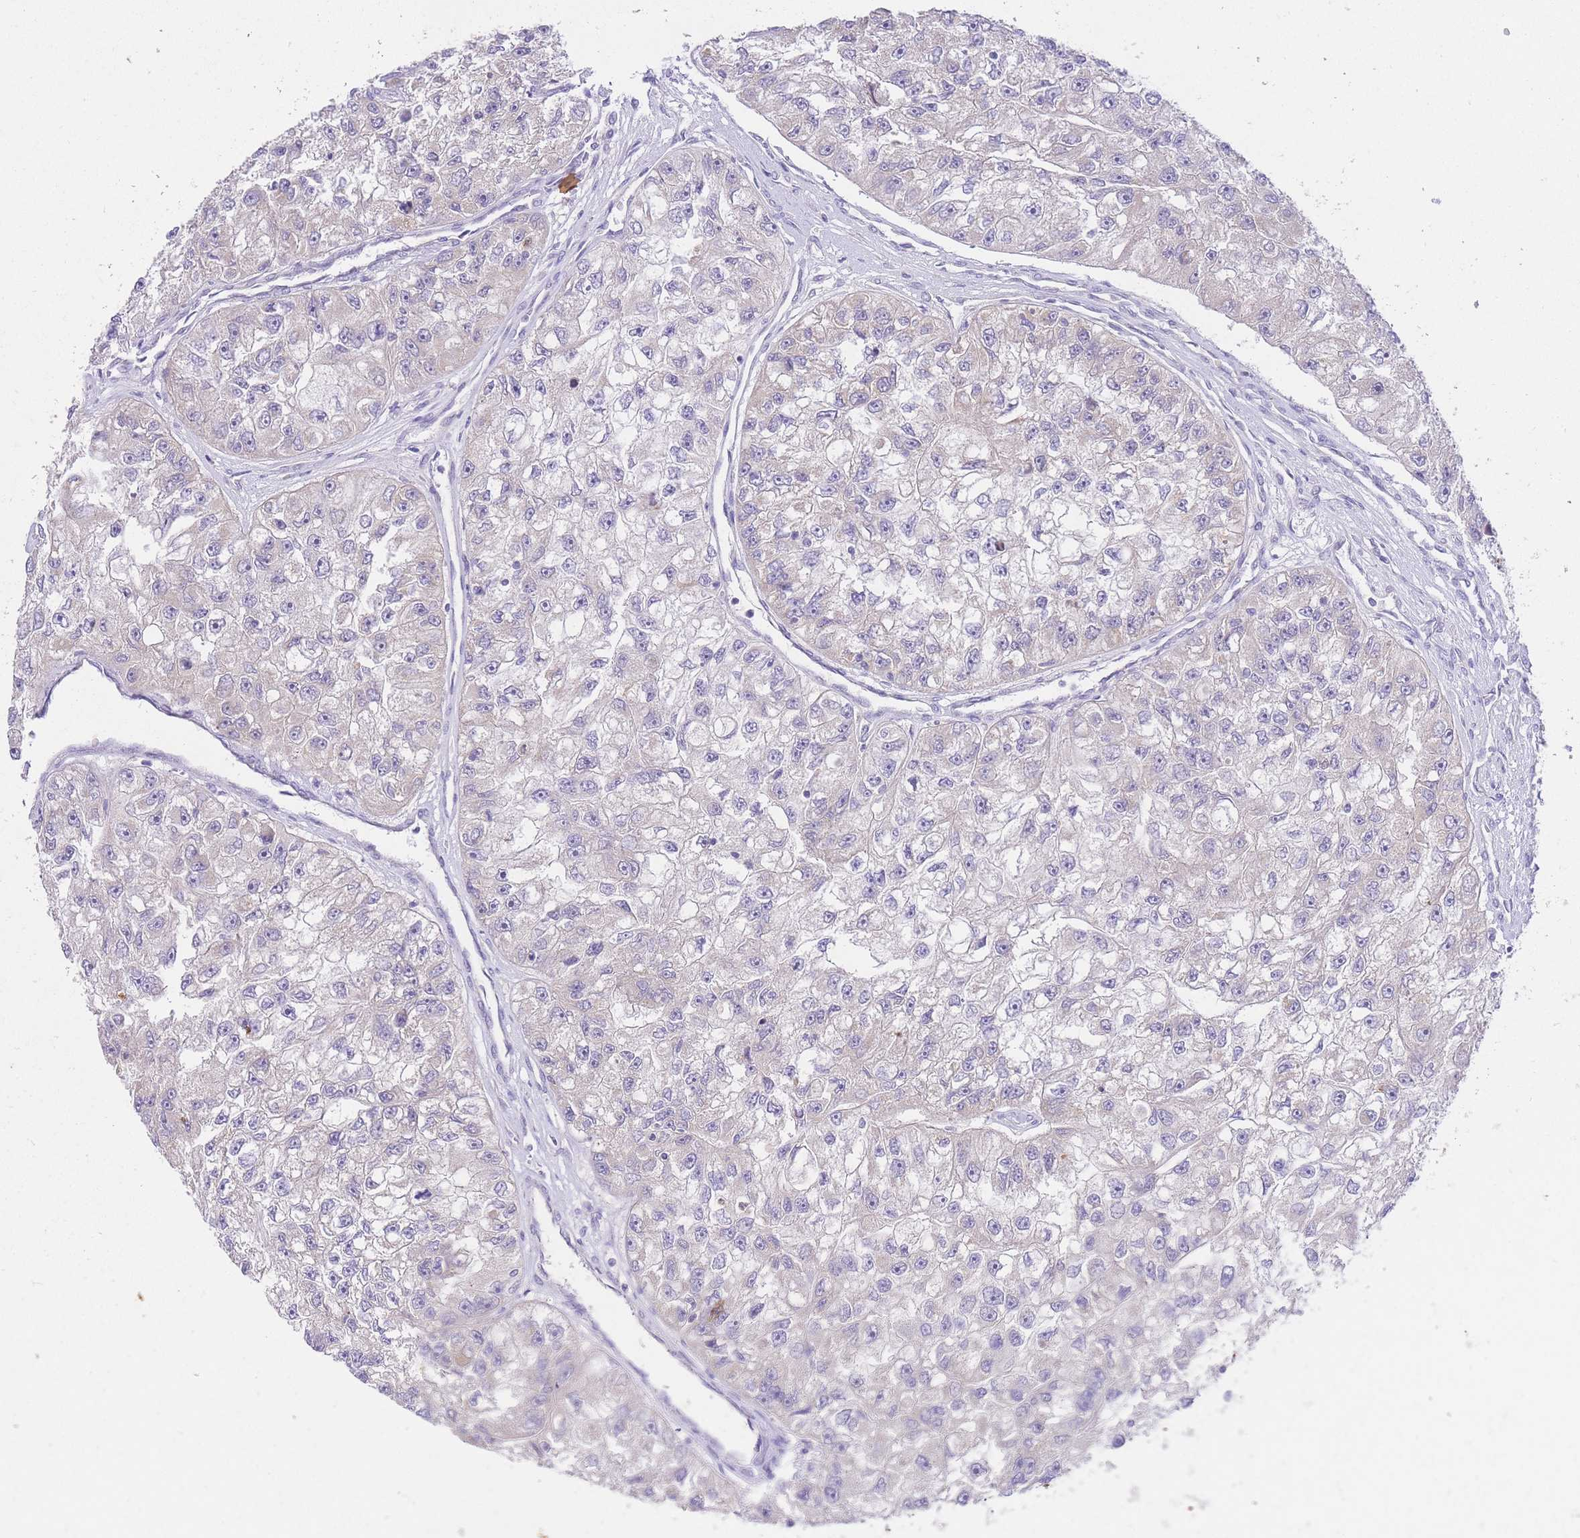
{"staining": {"intensity": "negative", "quantity": "none", "location": "none"}, "tissue": "renal cancer", "cell_type": "Tumor cells", "image_type": "cancer", "snomed": [{"axis": "morphology", "description": "Adenocarcinoma, NOS"}, {"axis": "topography", "description": "Kidney"}], "caption": "Immunohistochemical staining of renal cancer demonstrates no significant staining in tumor cells. Nuclei are stained in blue.", "gene": "UBXN7", "patient": {"sex": "male", "age": 63}}